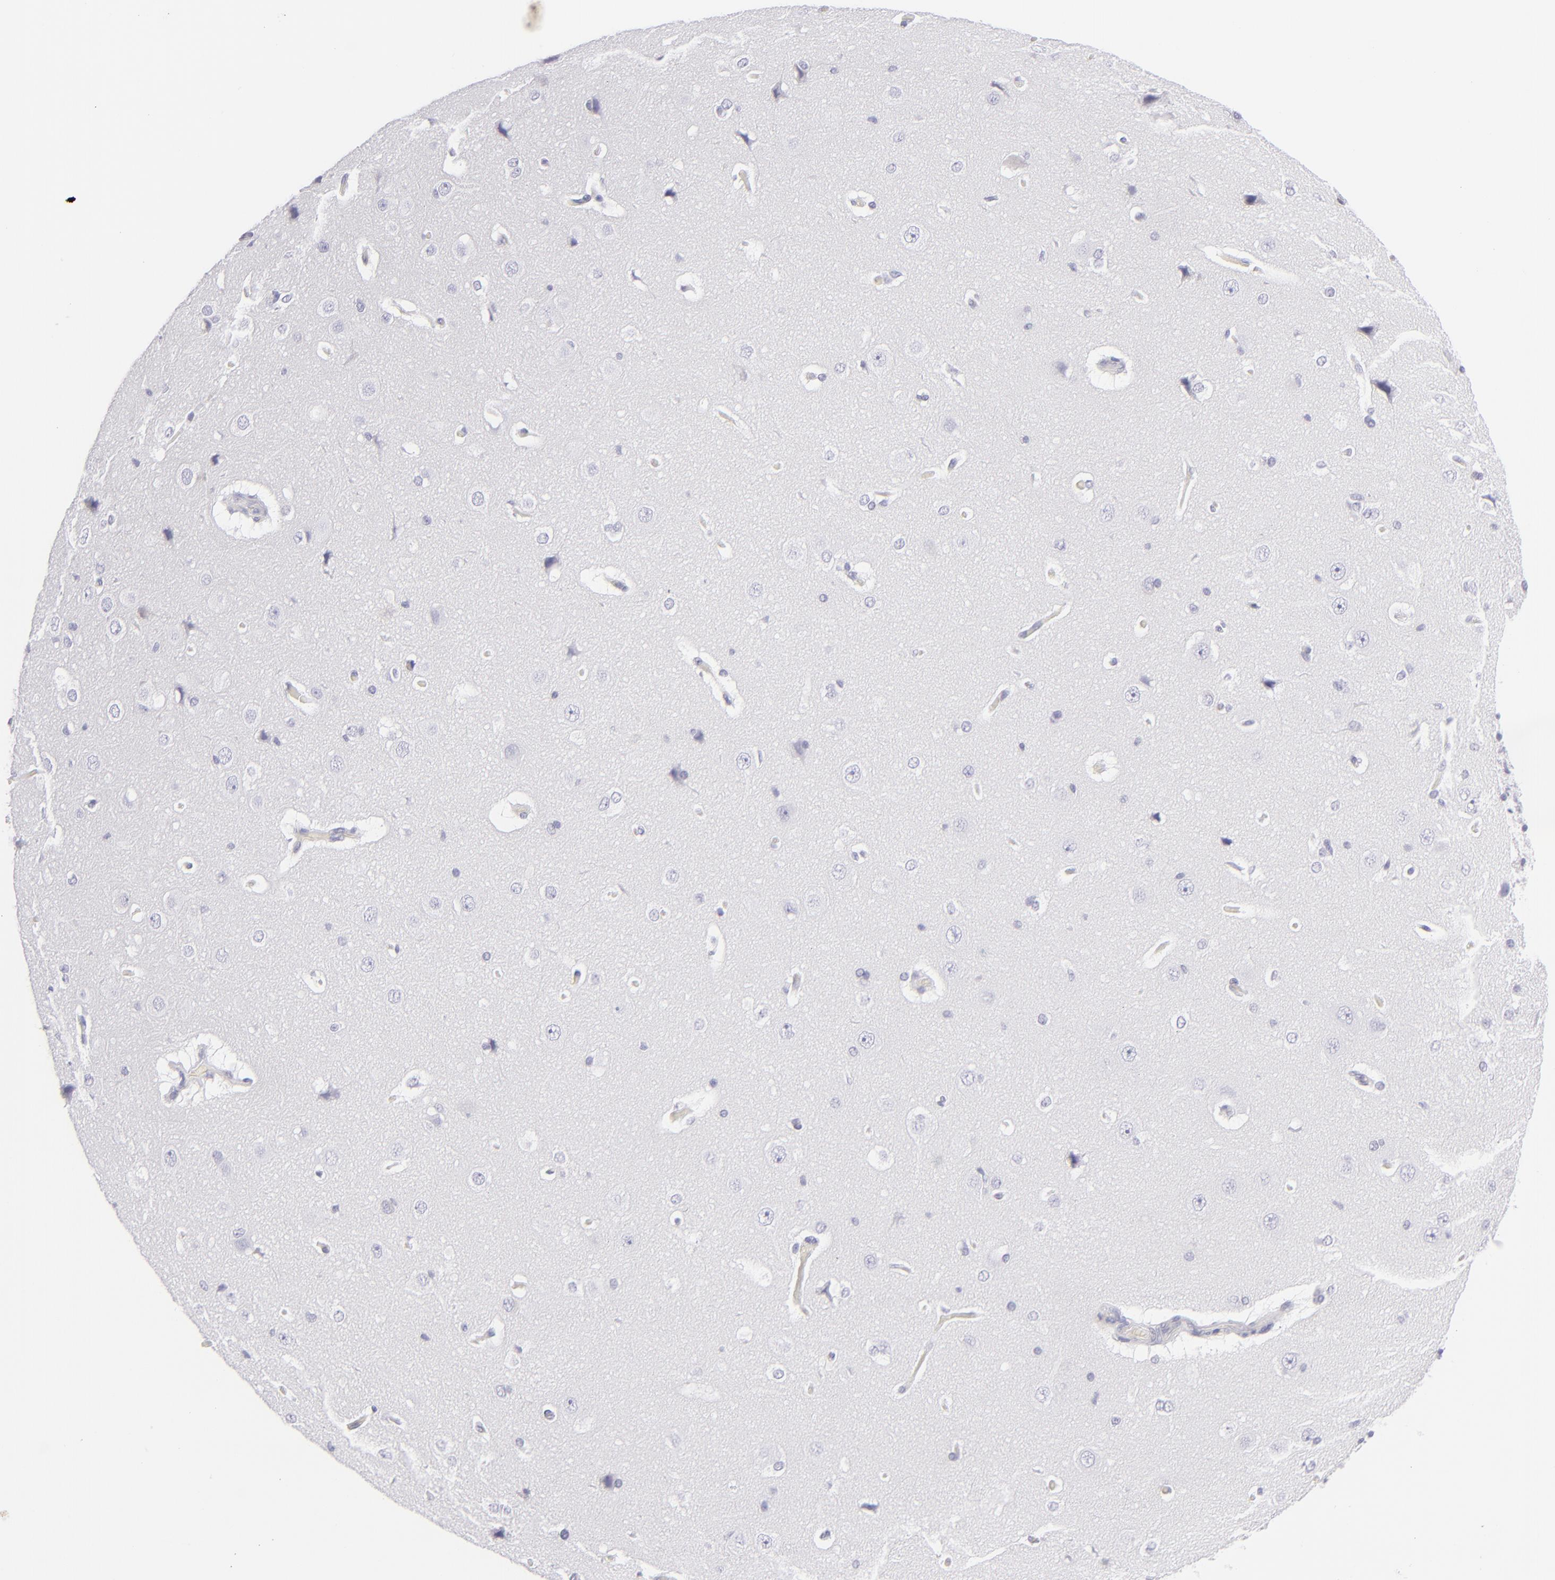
{"staining": {"intensity": "negative", "quantity": "none", "location": "none"}, "tissue": "cerebral cortex", "cell_type": "Endothelial cells", "image_type": "normal", "snomed": [{"axis": "morphology", "description": "Normal tissue, NOS"}, {"axis": "topography", "description": "Cerebral cortex"}], "caption": "Immunohistochemistry image of benign human cerebral cortex stained for a protein (brown), which shows no staining in endothelial cells.", "gene": "FCER2", "patient": {"sex": "female", "age": 45}}